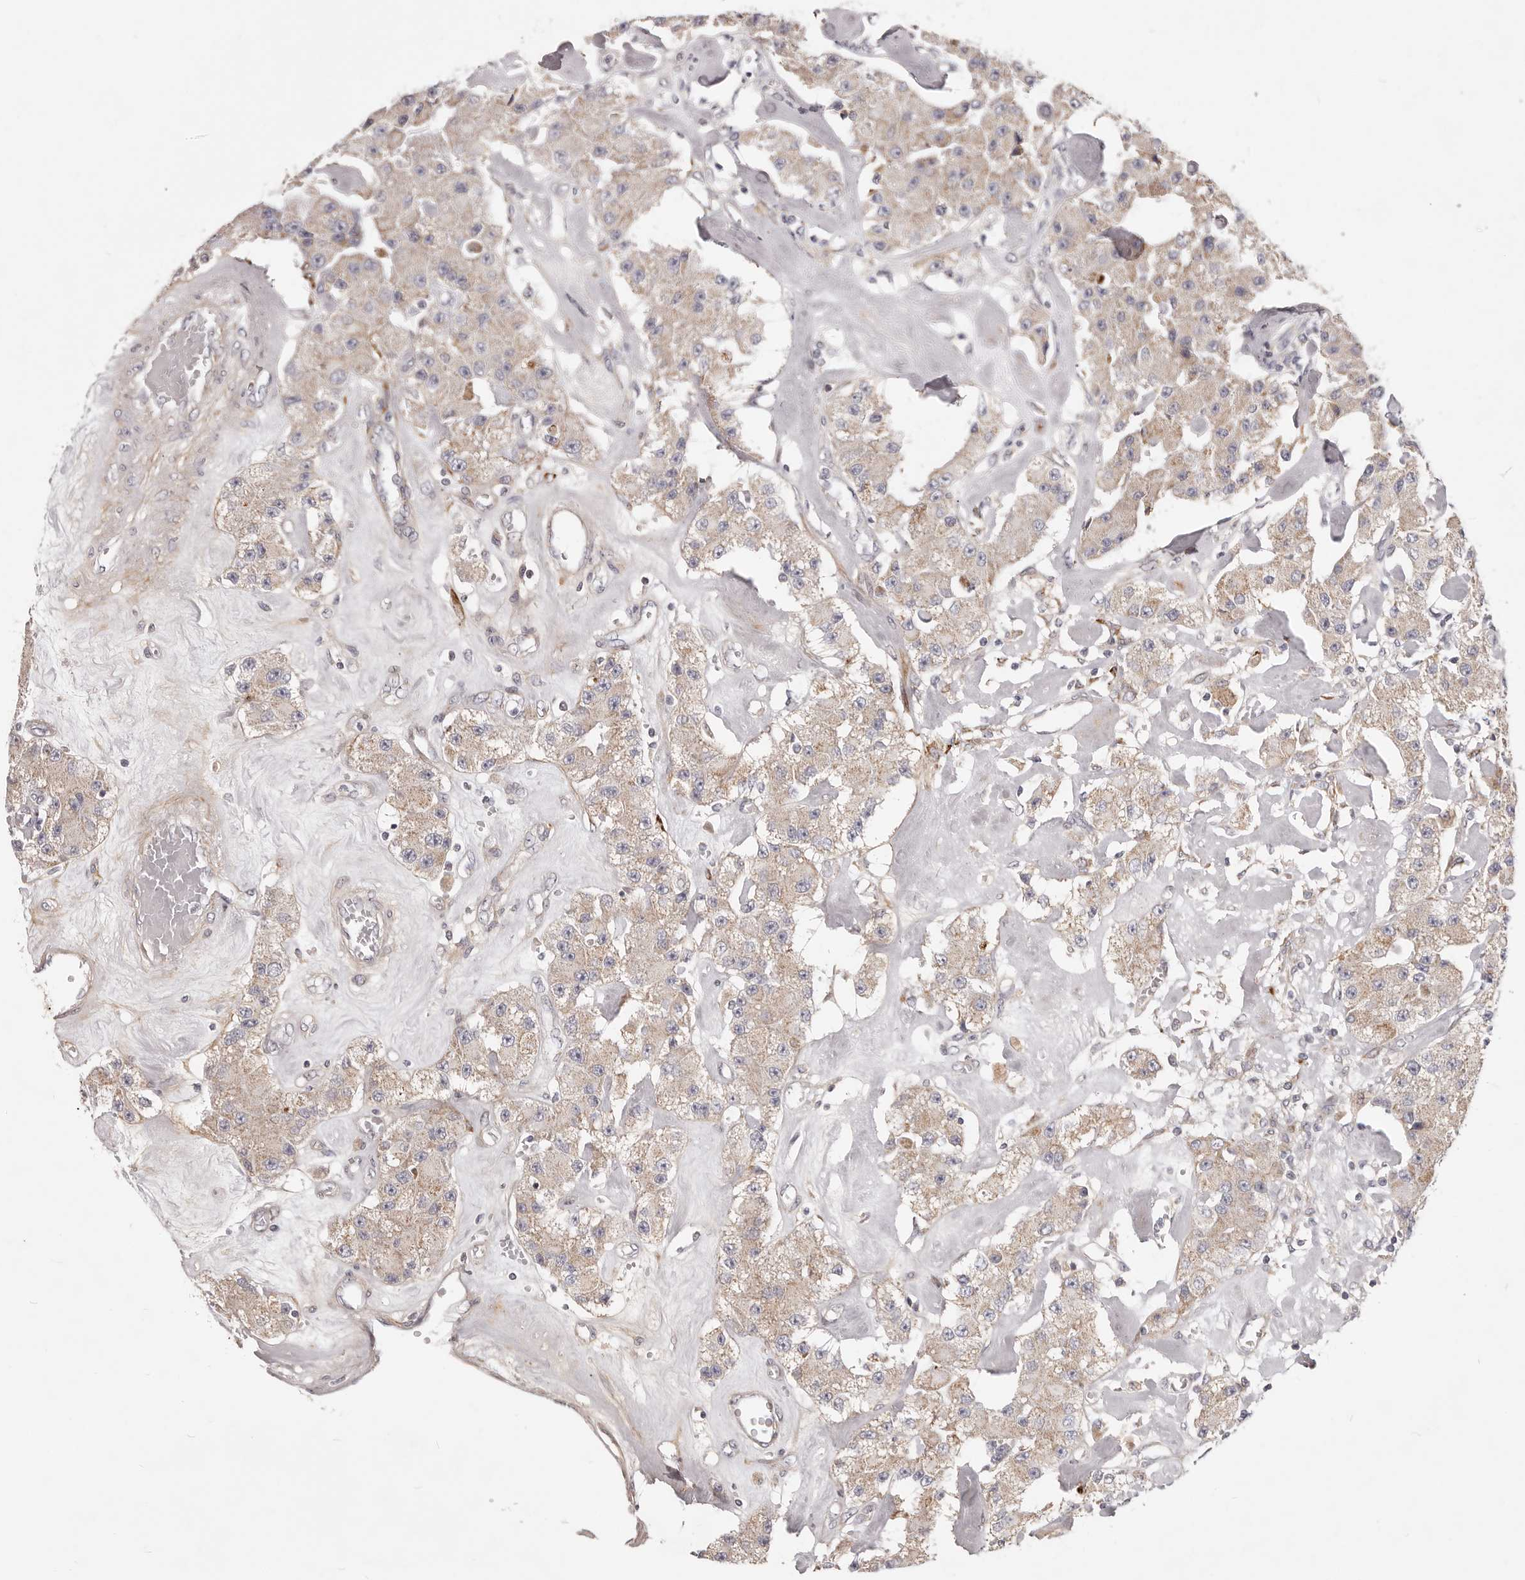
{"staining": {"intensity": "weak", "quantity": ">75%", "location": "cytoplasmic/membranous"}, "tissue": "carcinoid", "cell_type": "Tumor cells", "image_type": "cancer", "snomed": [{"axis": "morphology", "description": "Carcinoid, malignant, NOS"}, {"axis": "topography", "description": "Pancreas"}], "caption": "Human malignant carcinoid stained for a protein (brown) displays weak cytoplasmic/membranous positive expression in about >75% of tumor cells.", "gene": "MRPS10", "patient": {"sex": "male", "age": 41}}